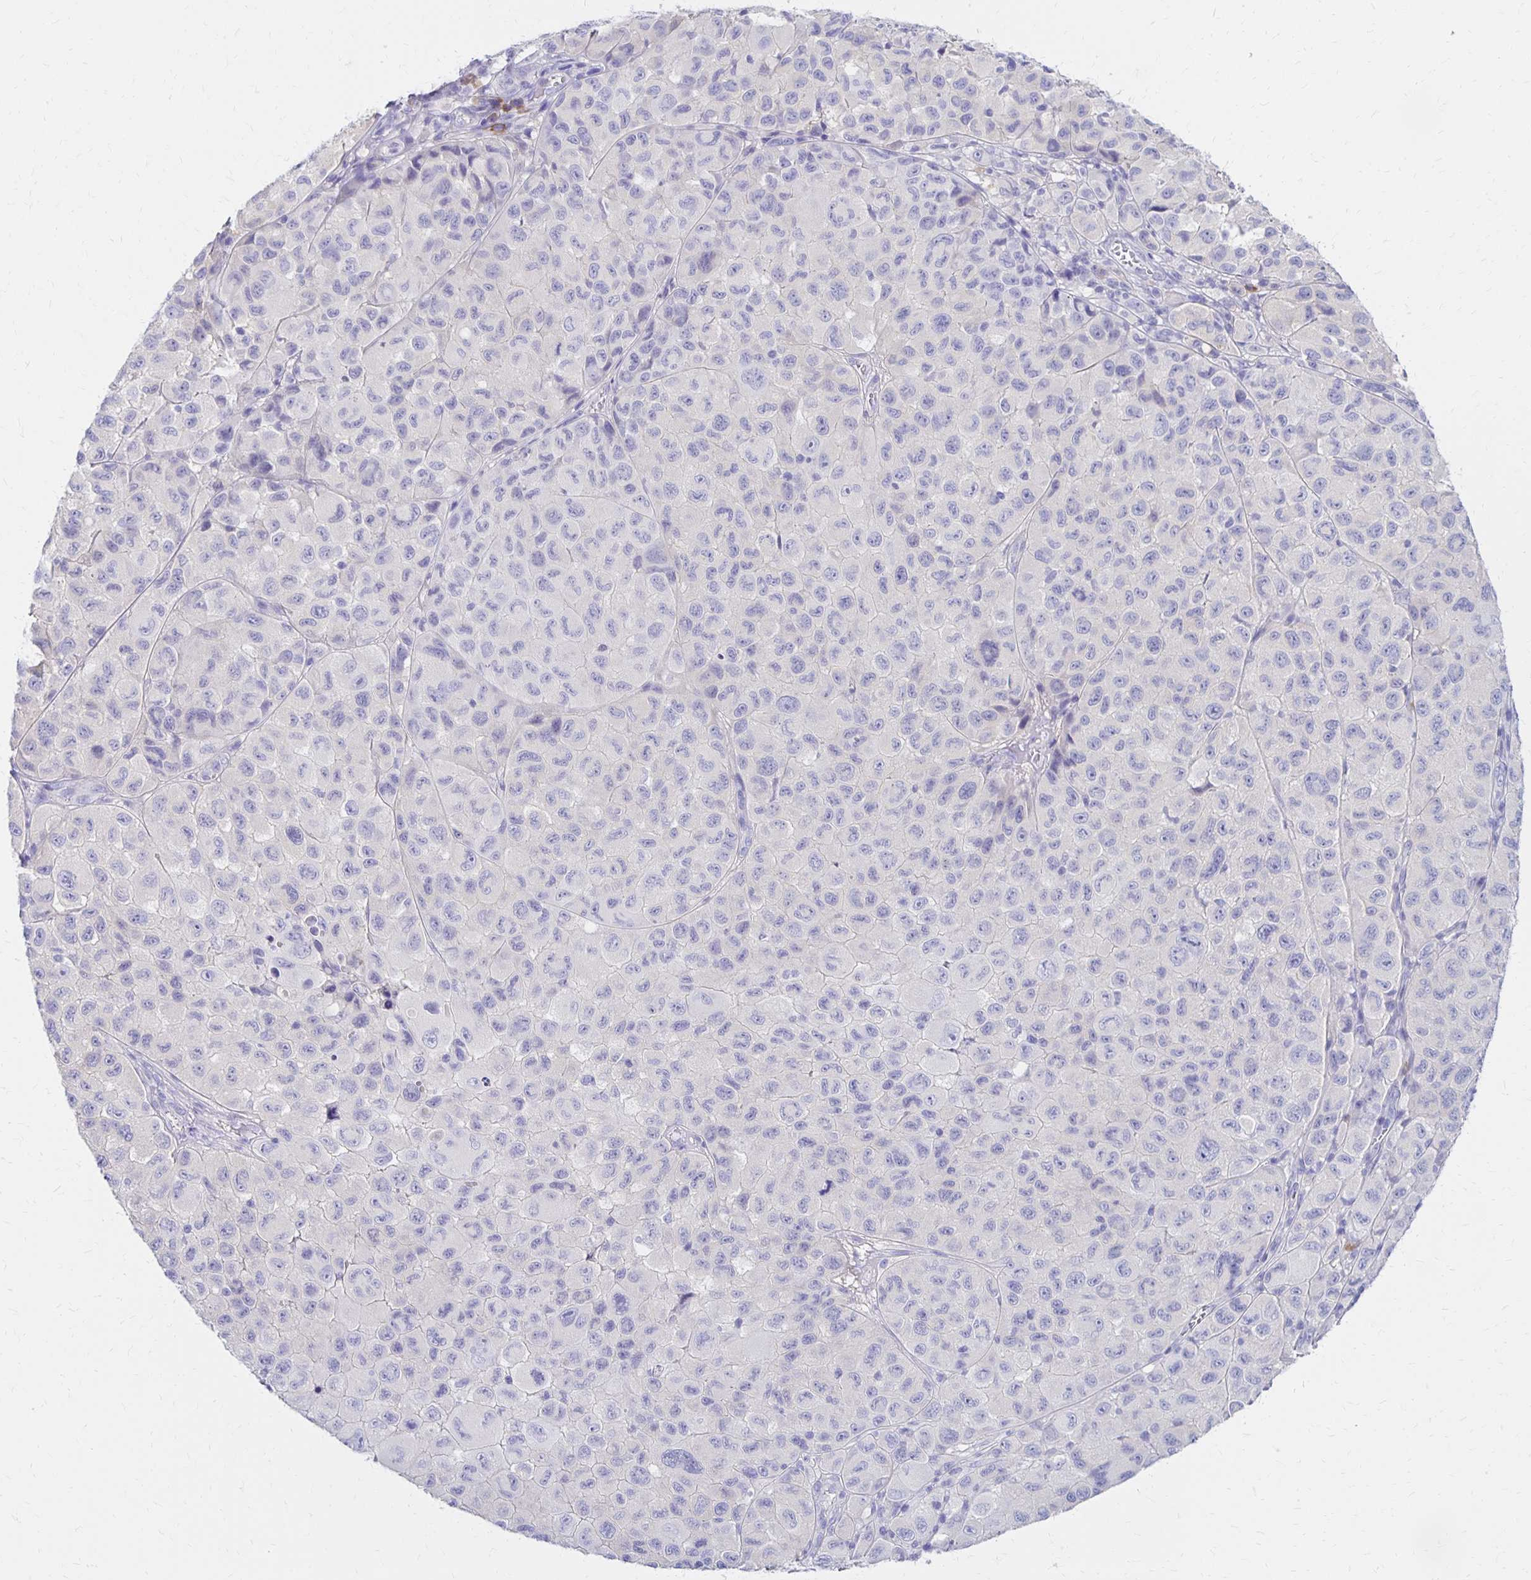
{"staining": {"intensity": "negative", "quantity": "none", "location": "none"}, "tissue": "melanoma", "cell_type": "Tumor cells", "image_type": "cancer", "snomed": [{"axis": "morphology", "description": "Malignant melanoma, NOS"}, {"axis": "topography", "description": "Skin"}], "caption": "An immunohistochemistry image of melanoma is shown. There is no staining in tumor cells of melanoma. The staining is performed using DAB brown chromogen with nuclei counter-stained in using hematoxylin.", "gene": "FNTB", "patient": {"sex": "male", "age": 93}}